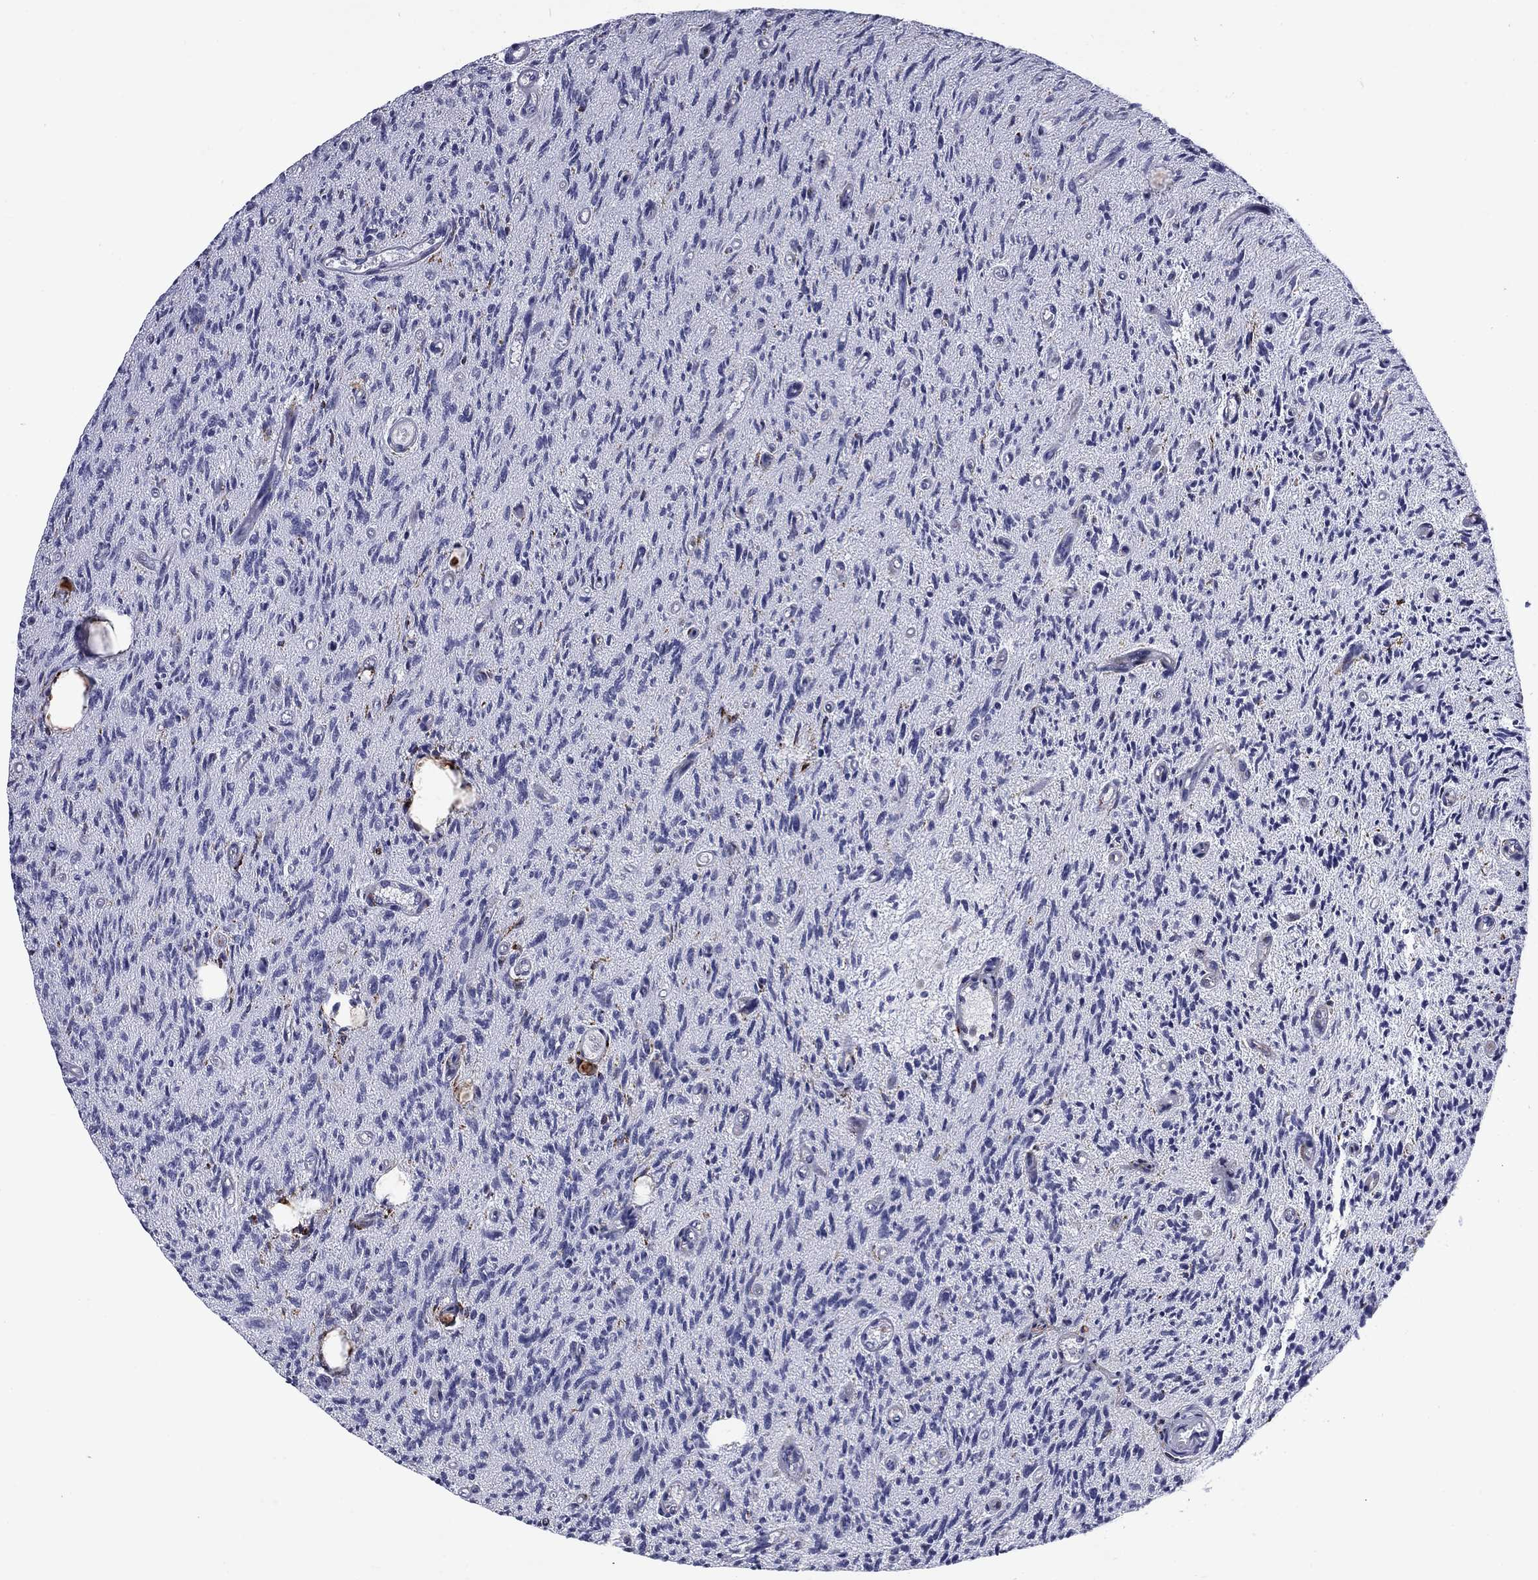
{"staining": {"intensity": "negative", "quantity": "none", "location": "none"}, "tissue": "glioma", "cell_type": "Tumor cells", "image_type": "cancer", "snomed": [{"axis": "morphology", "description": "Glioma, malignant, High grade"}, {"axis": "topography", "description": "Brain"}], "caption": "Immunohistochemistry (IHC) micrograph of neoplastic tissue: human glioma stained with DAB (3,3'-diaminobenzidine) shows no significant protein staining in tumor cells.", "gene": "MADCAM1", "patient": {"sex": "male", "age": 64}}